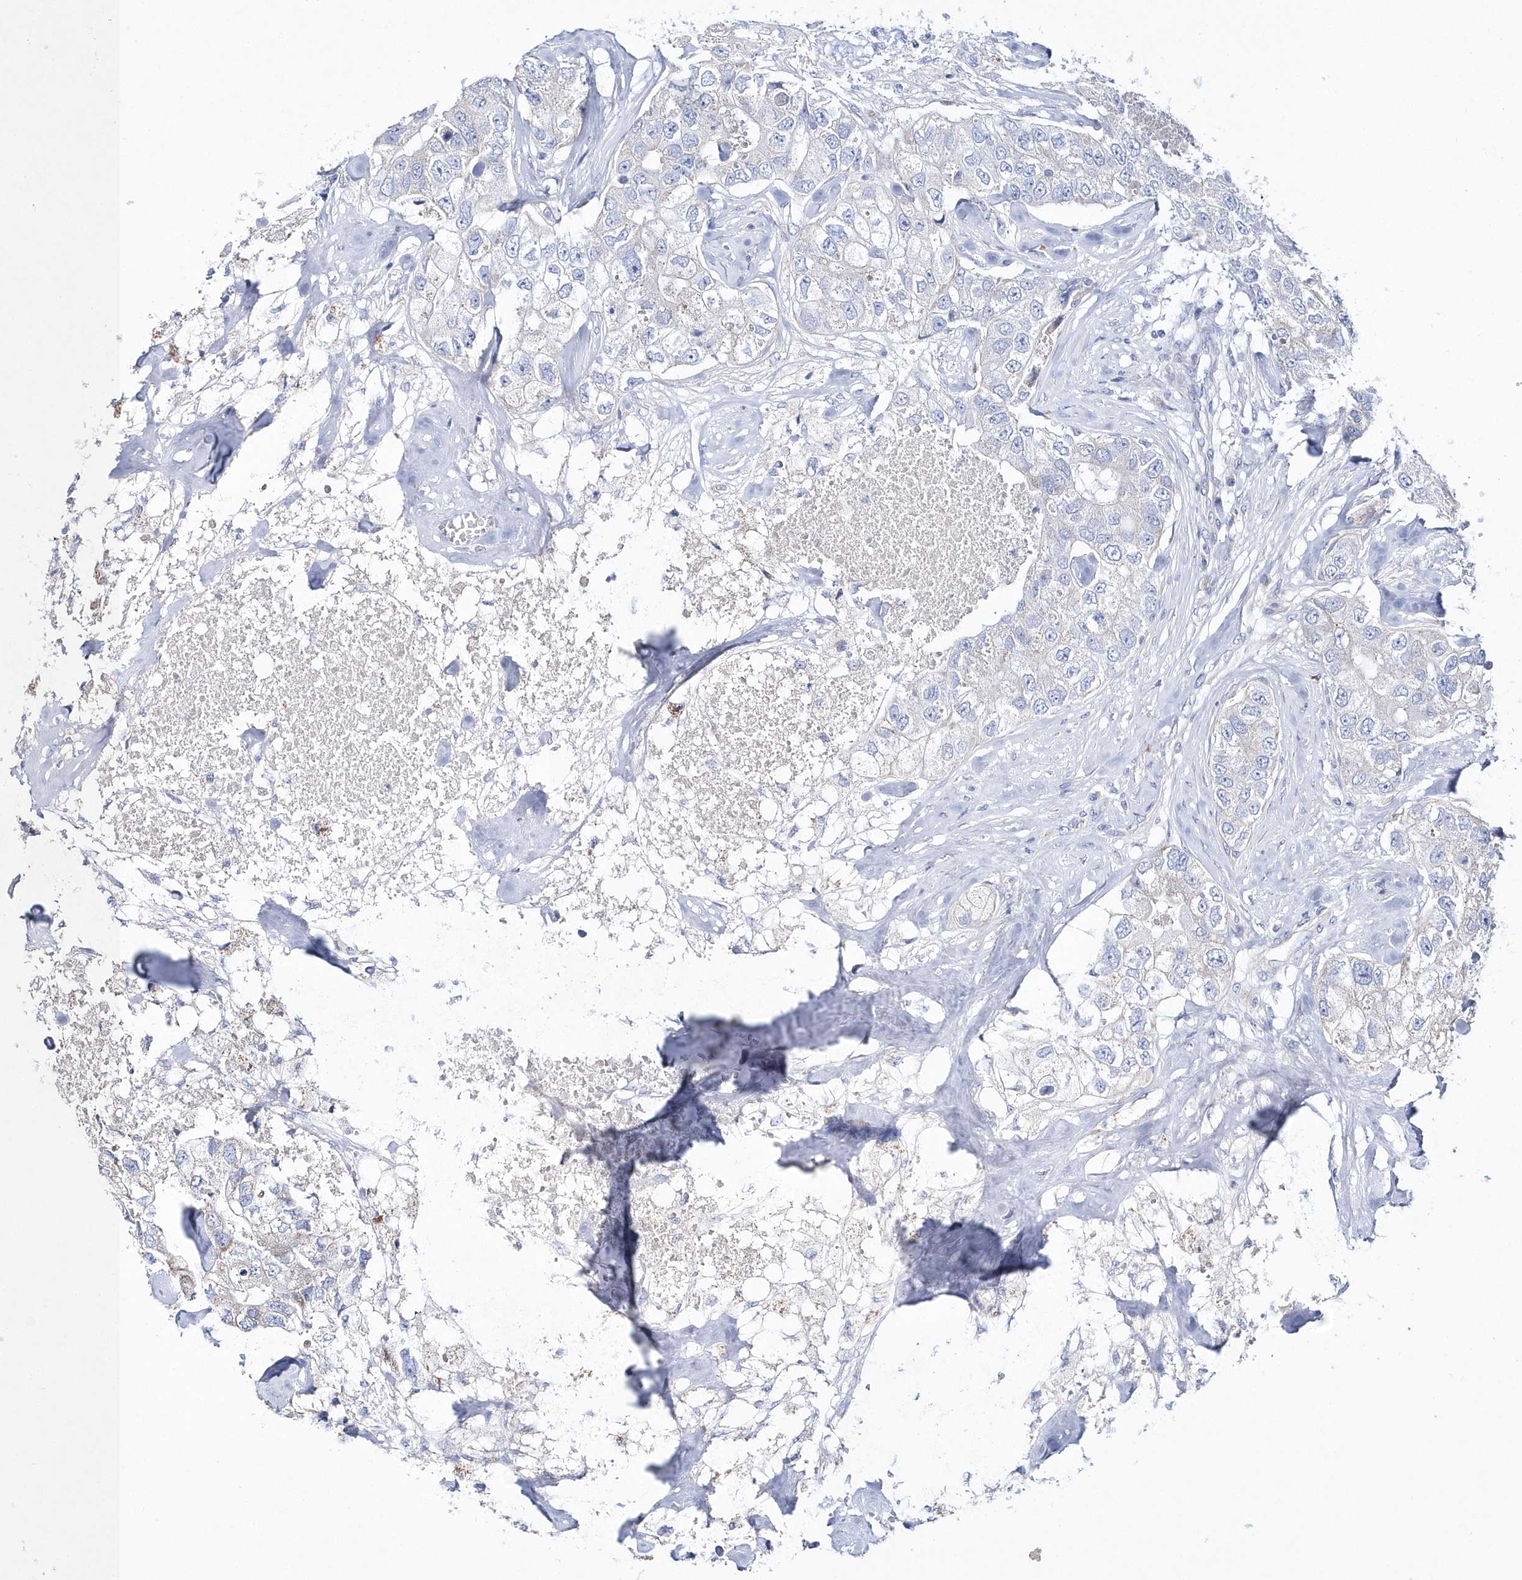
{"staining": {"intensity": "weak", "quantity": "<25%", "location": "cytoplasmic/membranous"}, "tissue": "breast cancer", "cell_type": "Tumor cells", "image_type": "cancer", "snomed": [{"axis": "morphology", "description": "Duct carcinoma"}, {"axis": "topography", "description": "Breast"}], "caption": "The IHC photomicrograph has no significant staining in tumor cells of infiltrating ductal carcinoma (breast) tissue.", "gene": "METTL8", "patient": {"sex": "female", "age": 62}}